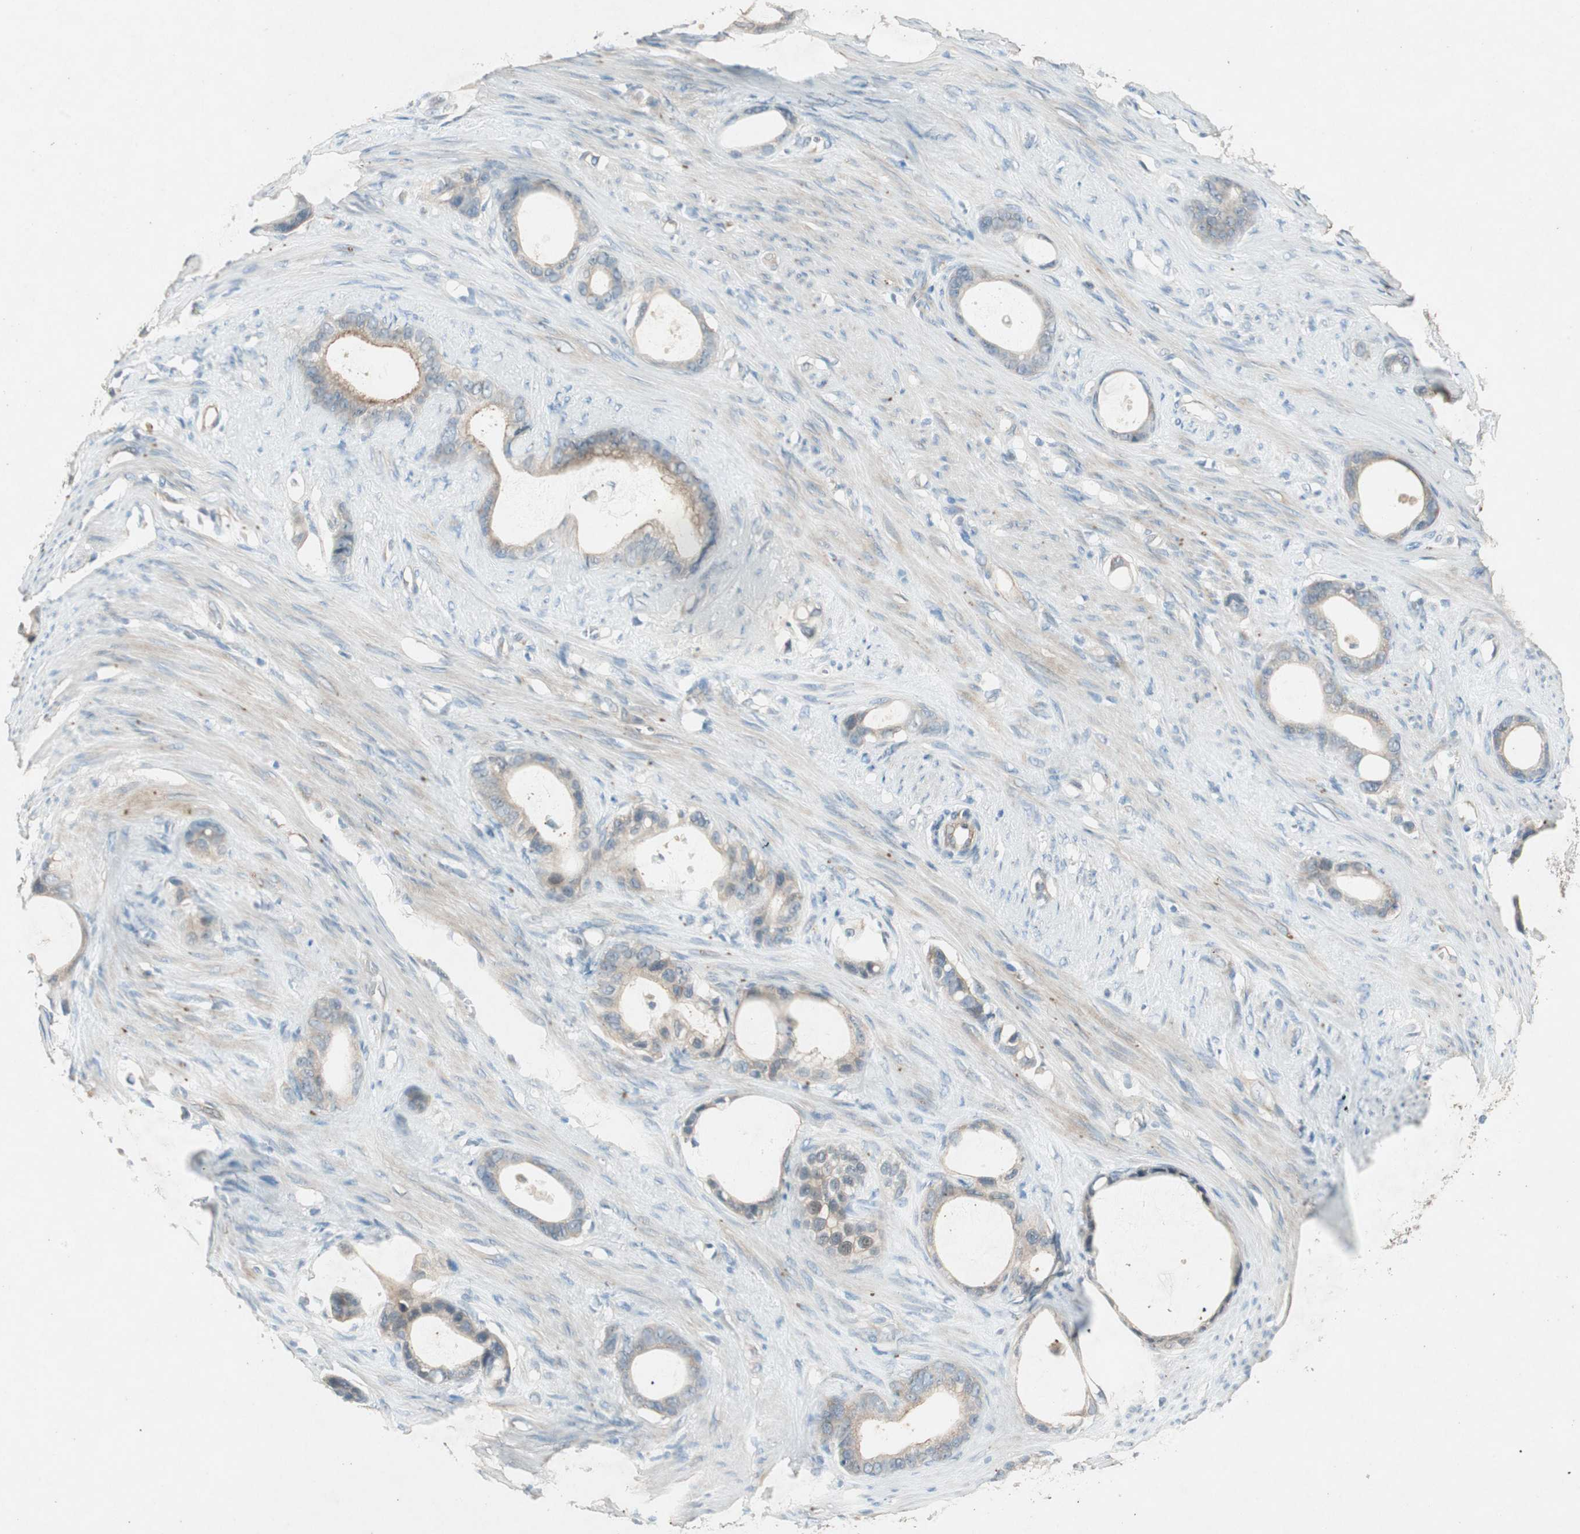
{"staining": {"intensity": "weak", "quantity": "25%-75%", "location": "cytoplasmic/membranous"}, "tissue": "stomach cancer", "cell_type": "Tumor cells", "image_type": "cancer", "snomed": [{"axis": "morphology", "description": "Adenocarcinoma, NOS"}, {"axis": "topography", "description": "Stomach"}], "caption": "An image showing weak cytoplasmic/membranous expression in approximately 25%-75% of tumor cells in stomach adenocarcinoma, as visualized by brown immunohistochemical staining.", "gene": "NCLN", "patient": {"sex": "female", "age": 75}}